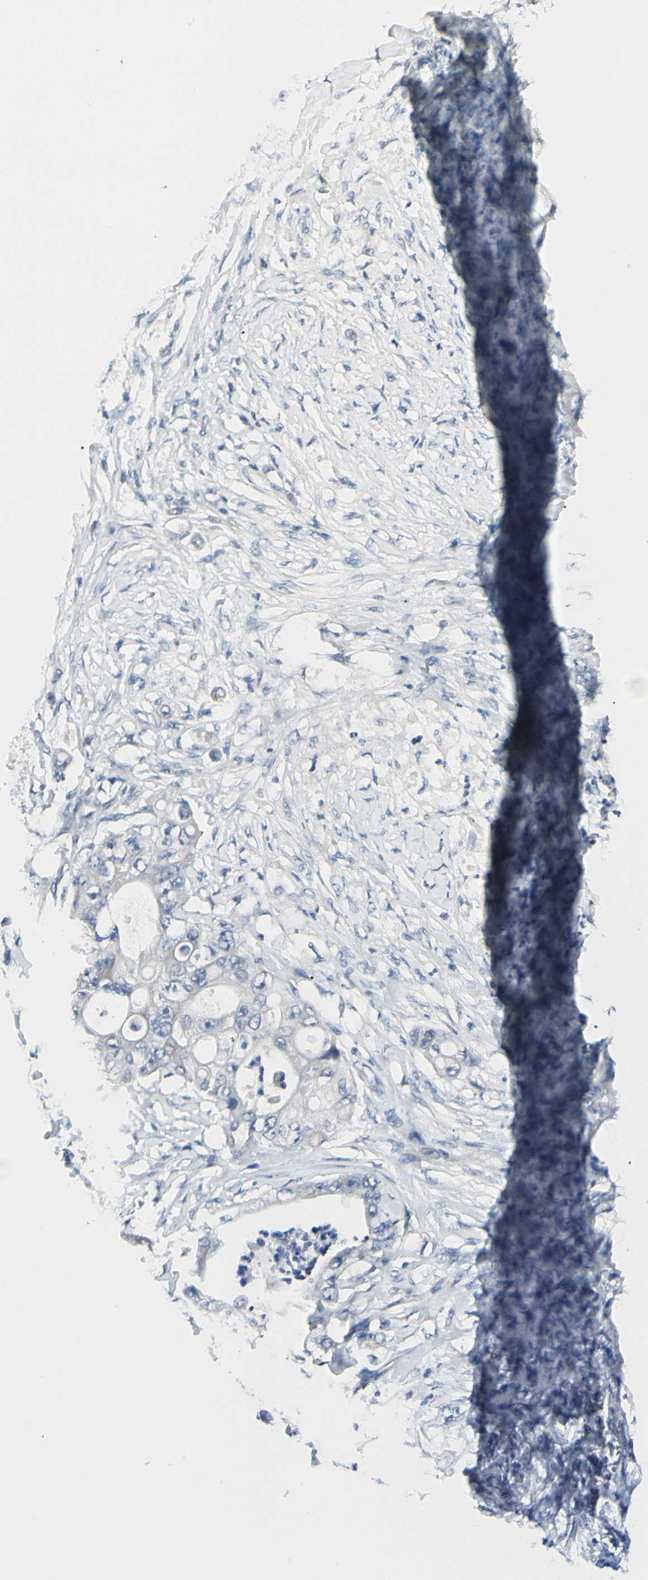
{"staining": {"intensity": "weak", "quantity": "<25%", "location": "cytoplasmic/membranous"}, "tissue": "stomach cancer", "cell_type": "Tumor cells", "image_type": "cancer", "snomed": [{"axis": "morphology", "description": "Adenocarcinoma, NOS"}, {"axis": "topography", "description": "Stomach"}], "caption": "Tumor cells show no significant protein expression in stomach cancer (adenocarcinoma). (Brightfield microscopy of DAB IHC at high magnification).", "gene": "SLC6A15", "patient": {"sex": "female", "age": 73}}